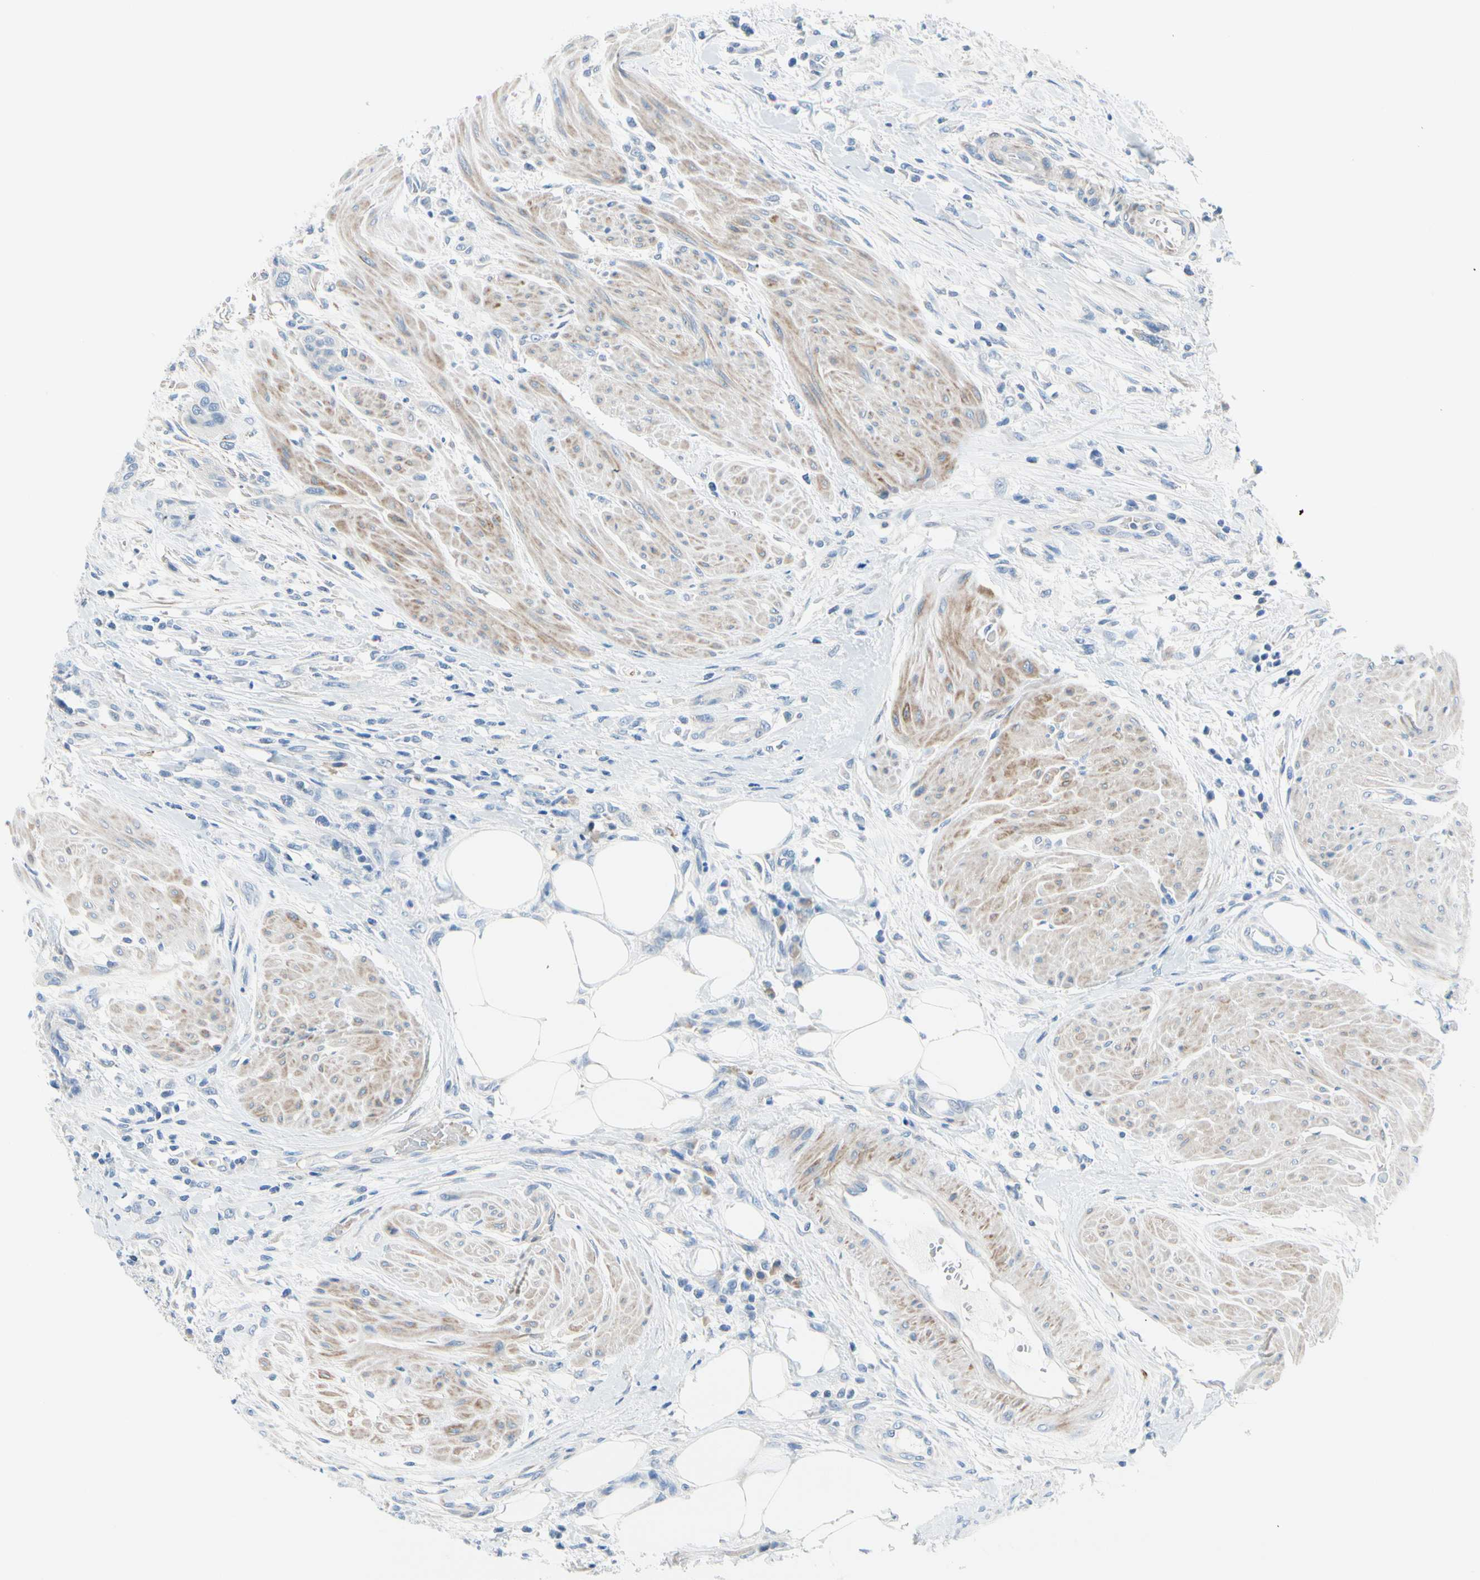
{"staining": {"intensity": "negative", "quantity": "none", "location": "none"}, "tissue": "urothelial cancer", "cell_type": "Tumor cells", "image_type": "cancer", "snomed": [{"axis": "morphology", "description": "Urothelial carcinoma, High grade"}, {"axis": "topography", "description": "Urinary bladder"}], "caption": "Immunohistochemical staining of urothelial cancer demonstrates no significant staining in tumor cells.", "gene": "FCER2", "patient": {"sex": "male", "age": 35}}